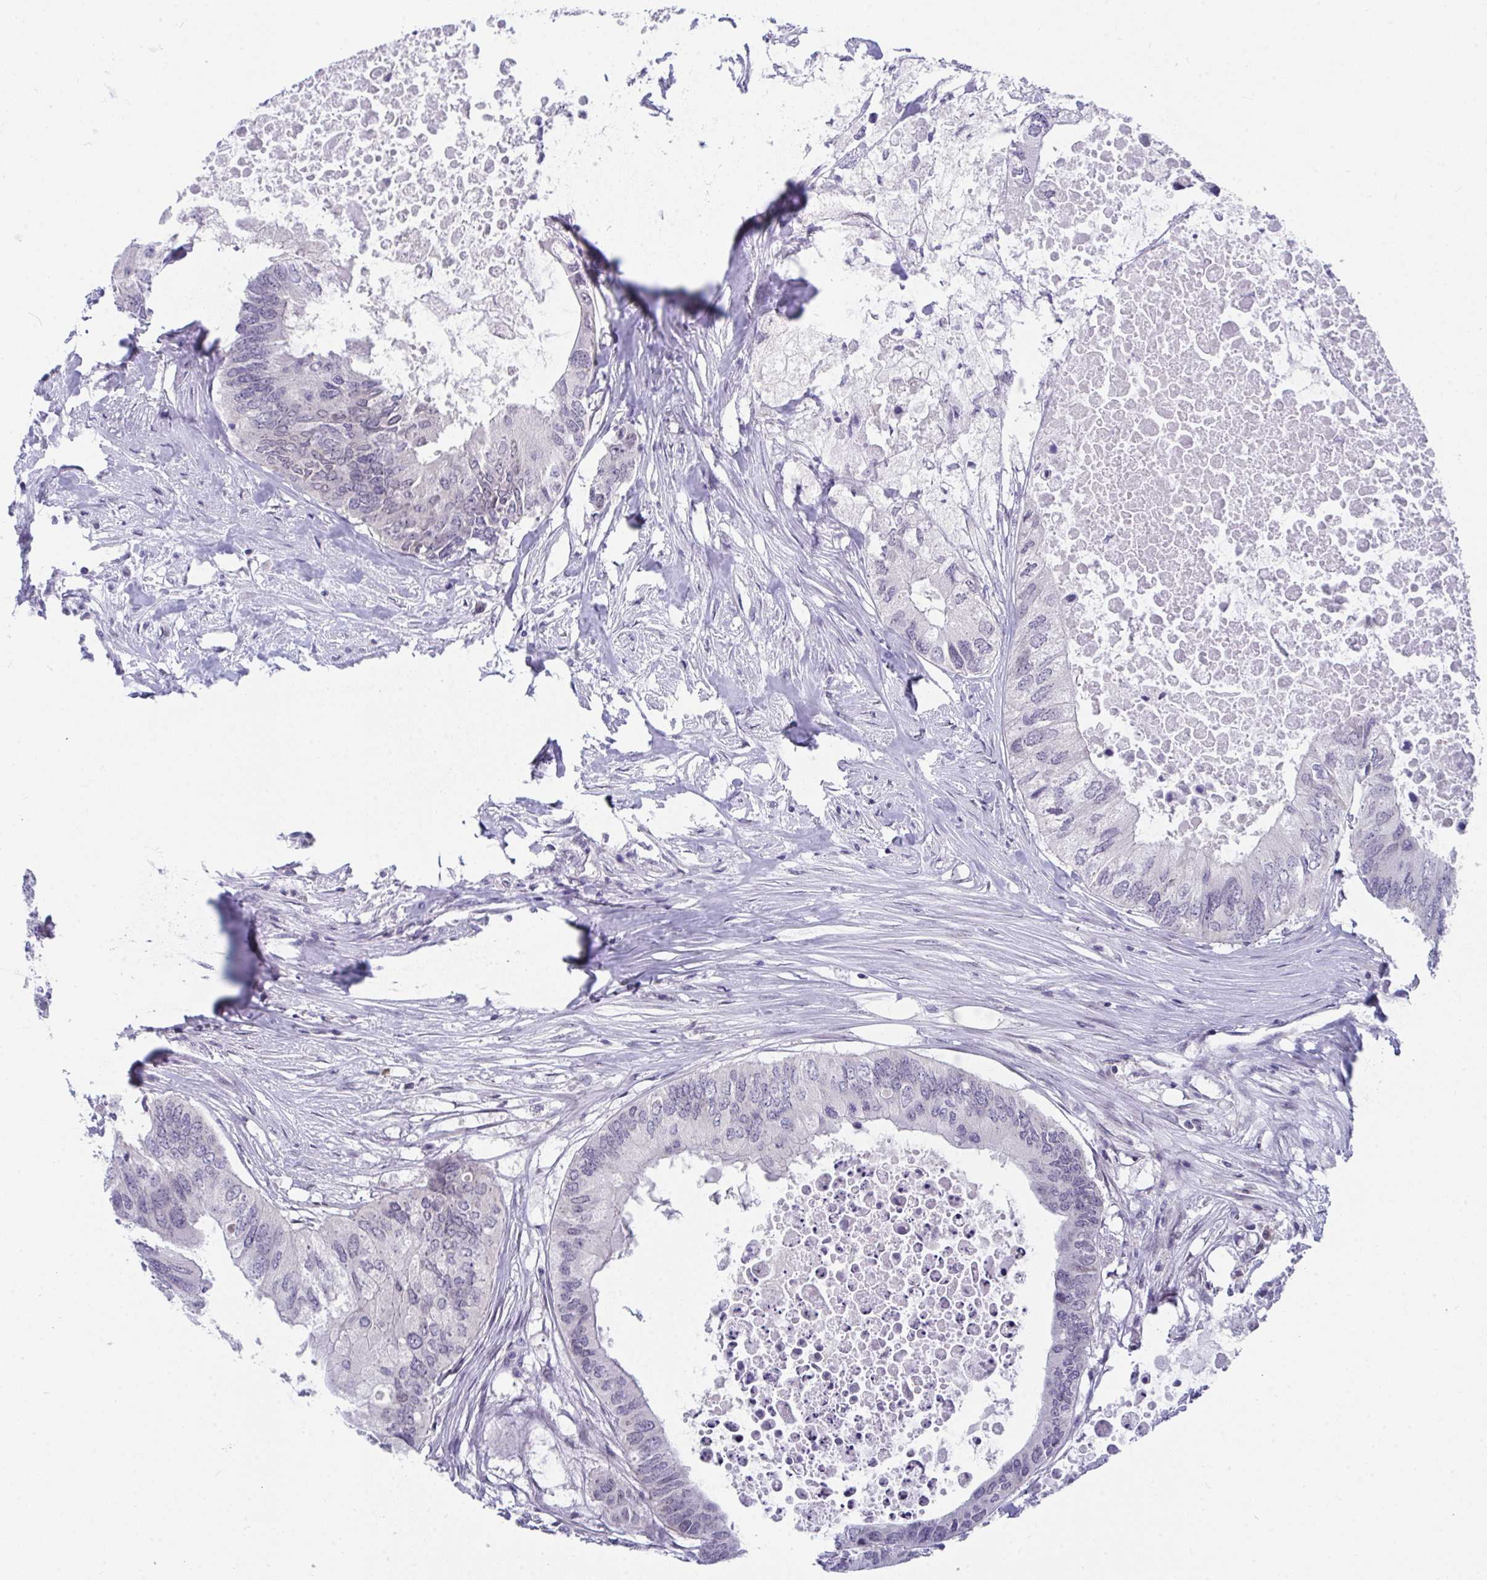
{"staining": {"intensity": "negative", "quantity": "none", "location": "none"}, "tissue": "colorectal cancer", "cell_type": "Tumor cells", "image_type": "cancer", "snomed": [{"axis": "morphology", "description": "Adenocarcinoma, NOS"}, {"axis": "topography", "description": "Colon"}], "caption": "Immunohistochemical staining of adenocarcinoma (colorectal) demonstrates no significant positivity in tumor cells.", "gene": "BMAL2", "patient": {"sex": "male", "age": 71}}